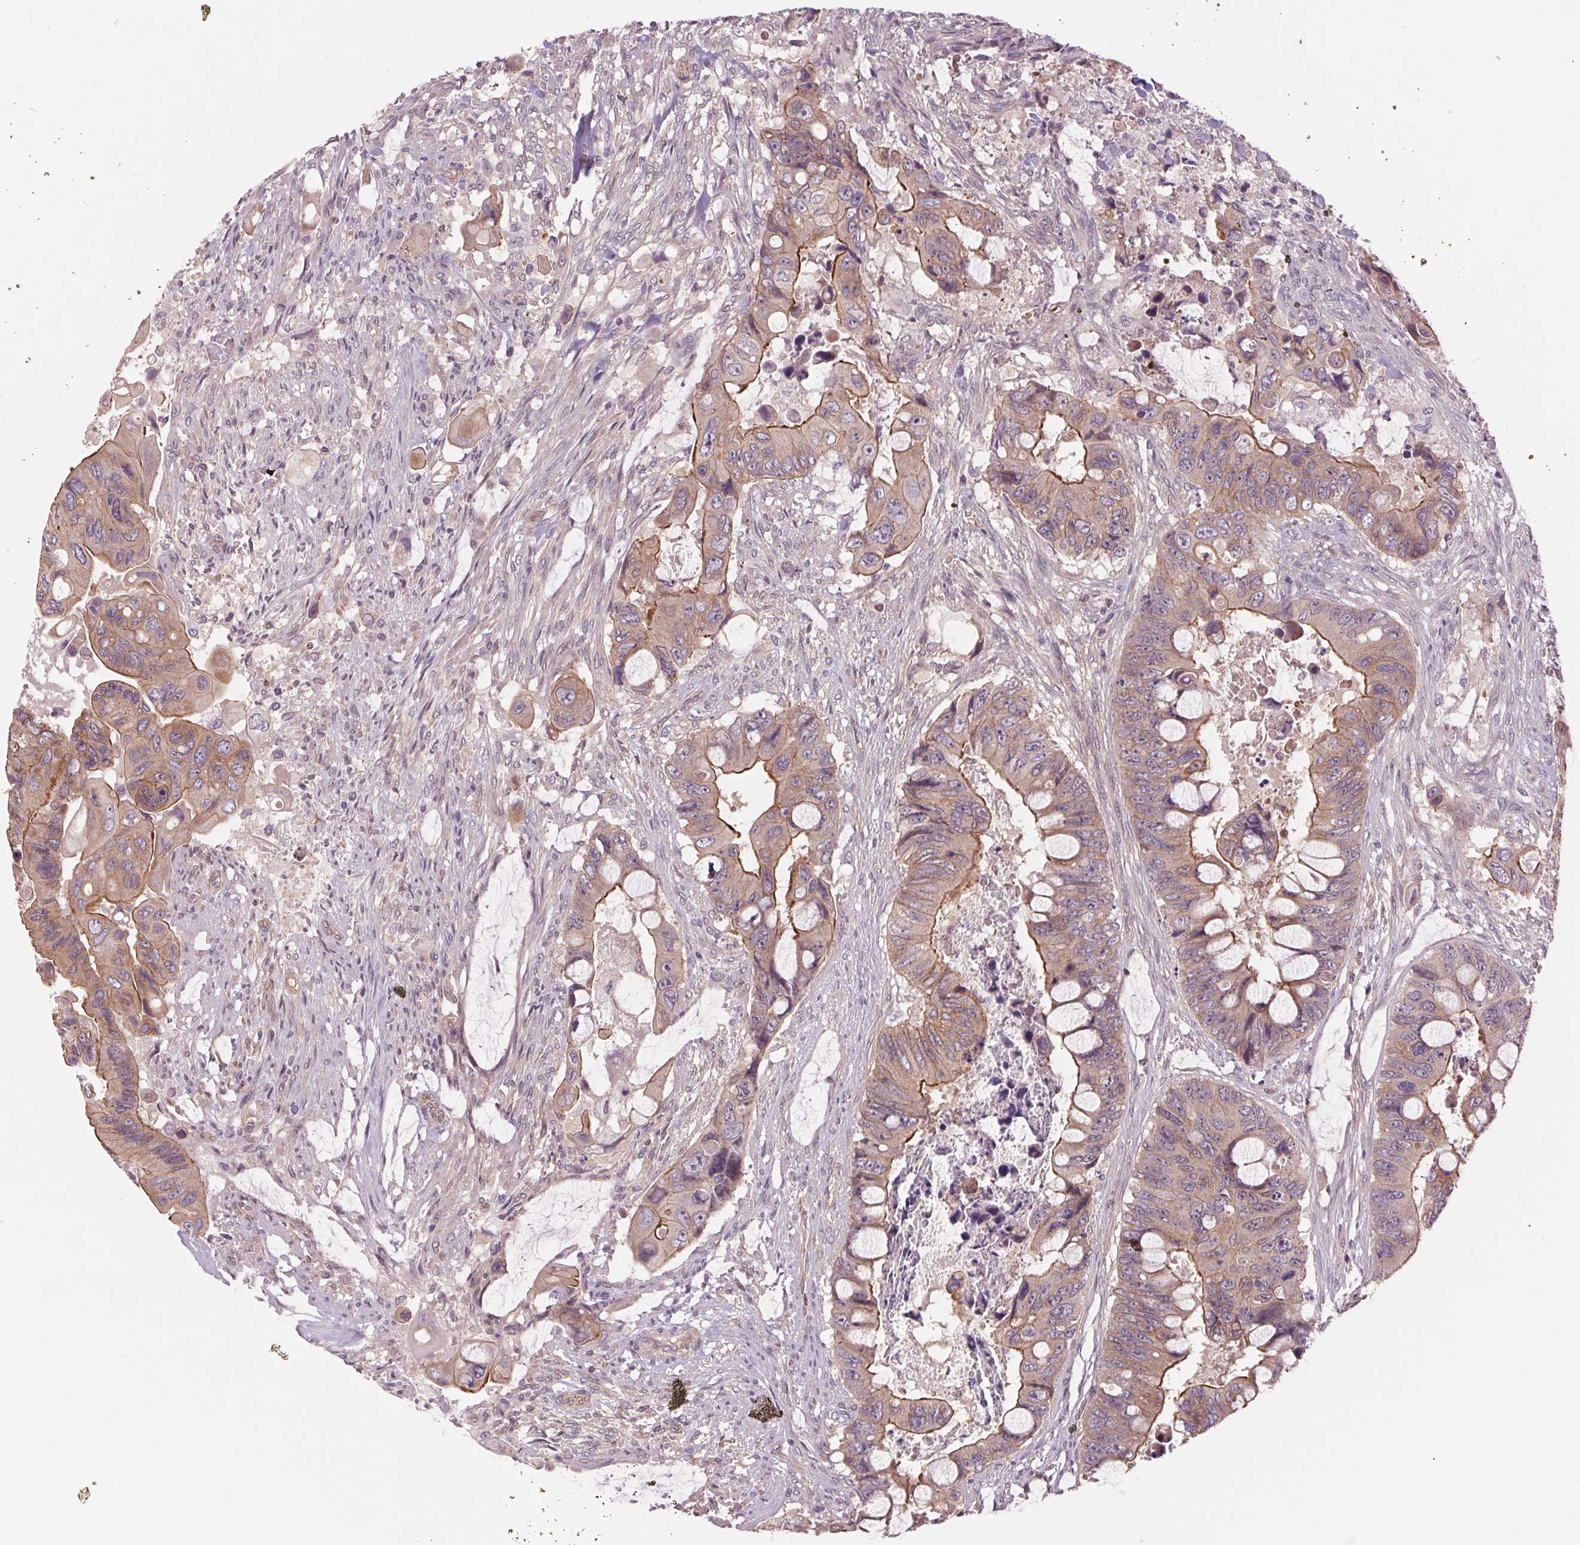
{"staining": {"intensity": "moderate", "quantity": "25%-75%", "location": "cytoplasmic/membranous"}, "tissue": "colorectal cancer", "cell_type": "Tumor cells", "image_type": "cancer", "snomed": [{"axis": "morphology", "description": "Adenocarcinoma, NOS"}, {"axis": "topography", "description": "Rectum"}], "caption": "This is an image of IHC staining of colorectal cancer, which shows moderate staining in the cytoplasmic/membranous of tumor cells.", "gene": "SH3RF2", "patient": {"sex": "male", "age": 63}}